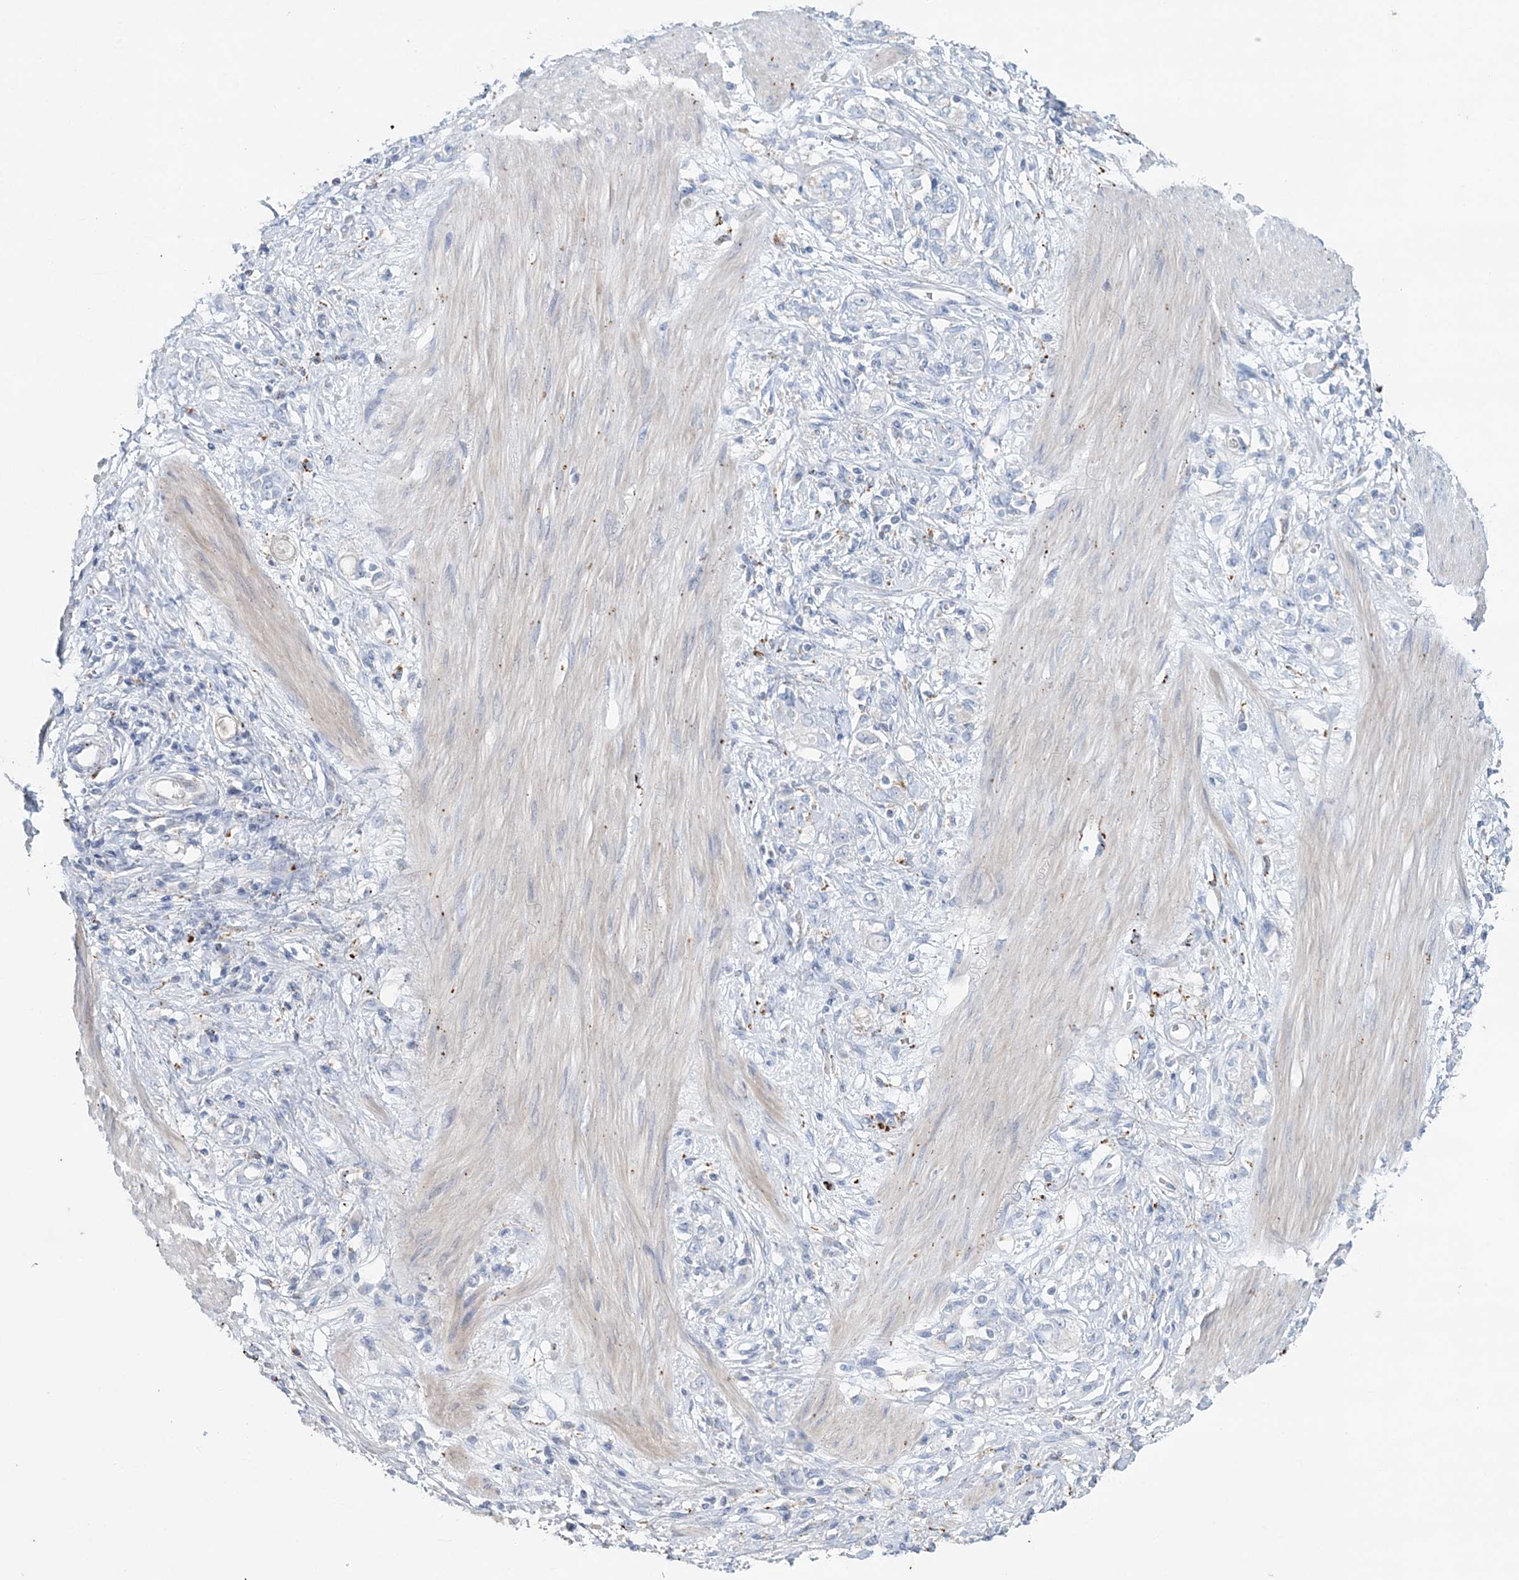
{"staining": {"intensity": "negative", "quantity": "none", "location": "none"}, "tissue": "stomach cancer", "cell_type": "Tumor cells", "image_type": "cancer", "snomed": [{"axis": "morphology", "description": "Adenocarcinoma, NOS"}, {"axis": "topography", "description": "Stomach"}], "caption": "DAB immunohistochemical staining of human stomach cancer (adenocarcinoma) shows no significant staining in tumor cells.", "gene": "TPP1", "patient": {"sex": "female", "age": 76}}